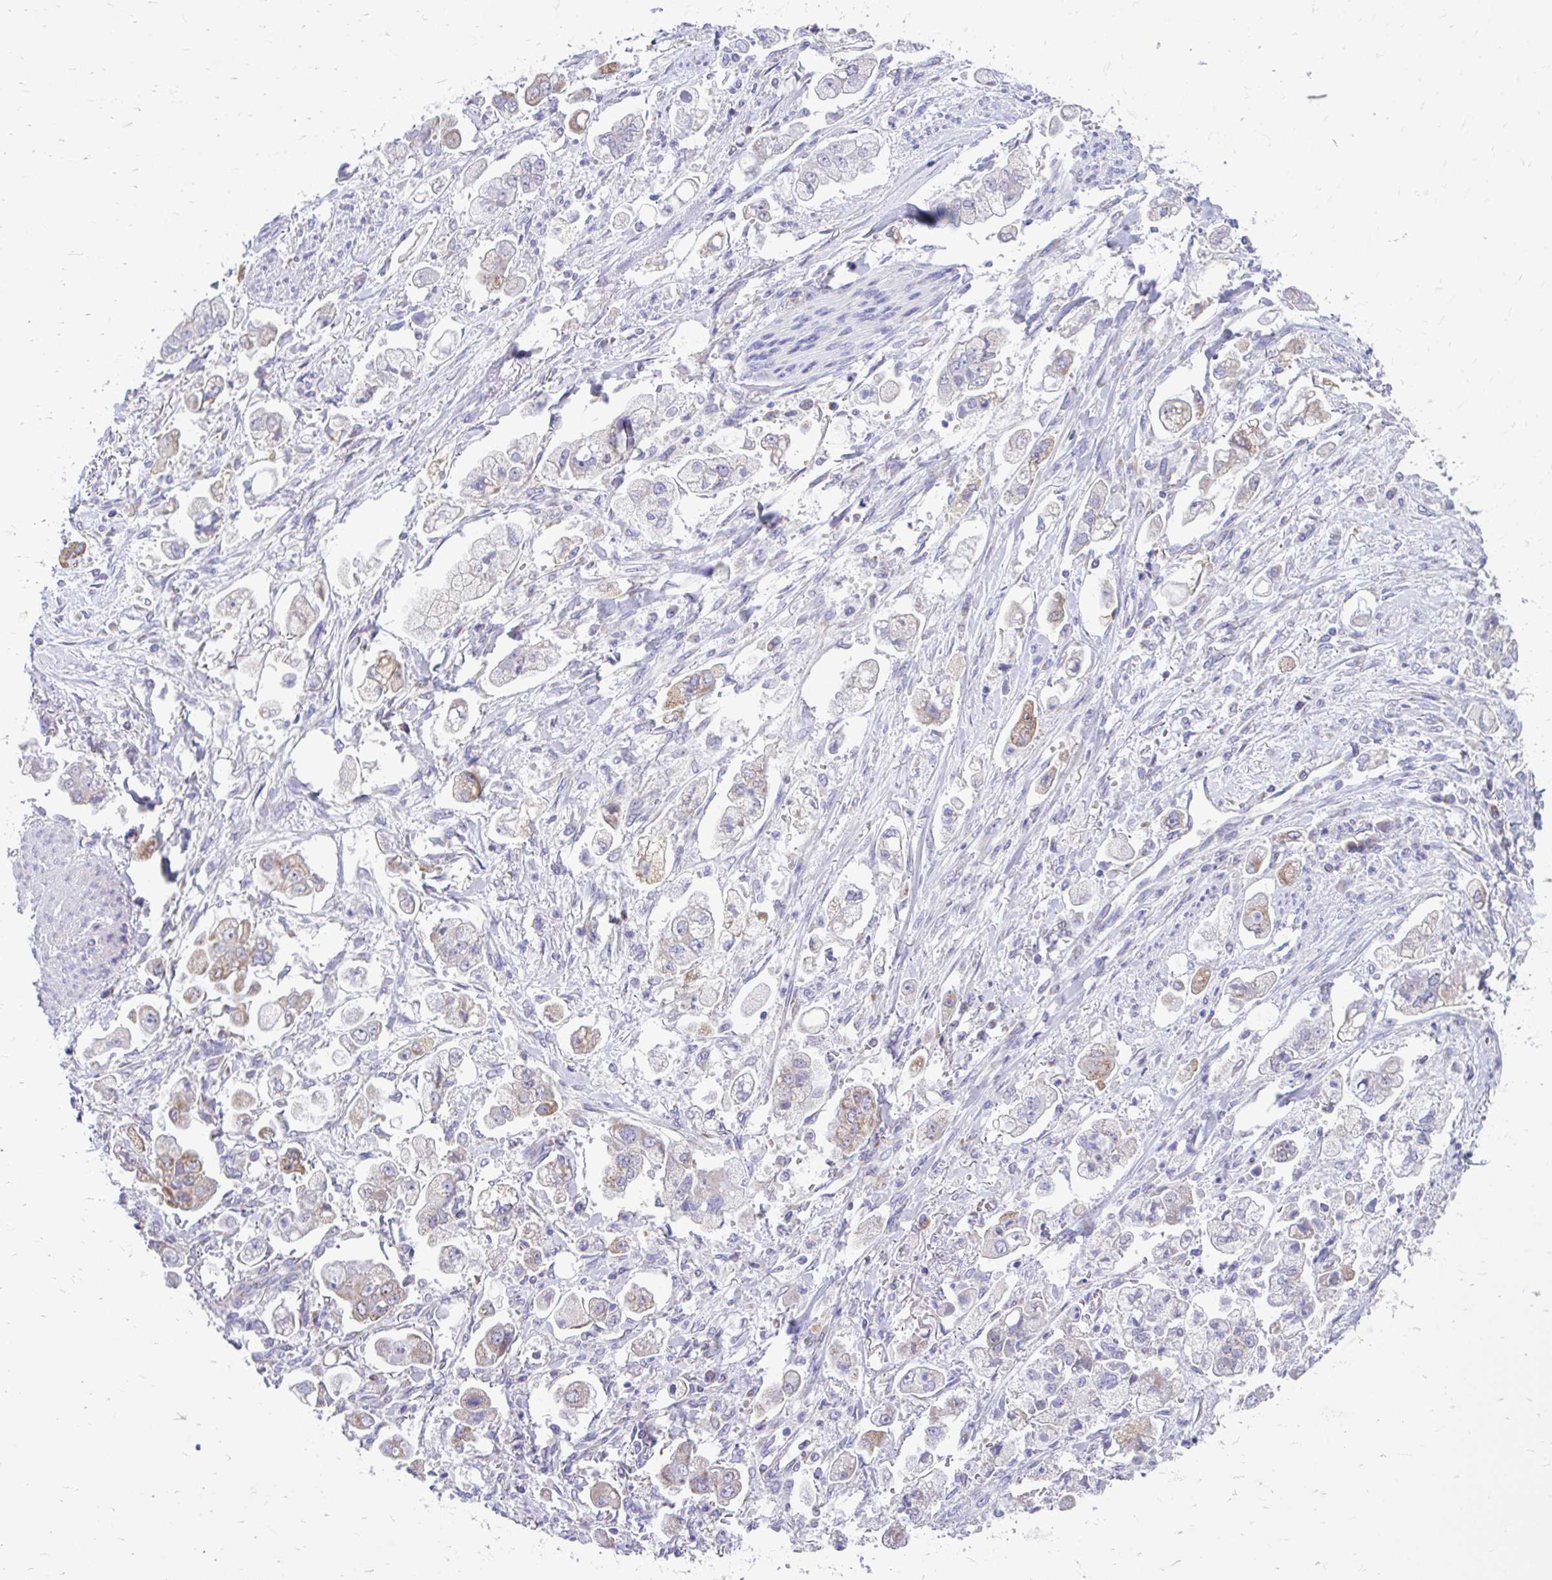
{"staining": {"intensity": "moderate", "quantity": "25%-75%", "location": "cytoplasmic/membranous"}, "tissue": "stomach cancer", "cell_type": "Tumor cells", "image_type": "cancer", "snomed": [{"axis": "morphology", "description": "Adenocarcinoma, NOS"}, {"axis": "topography", "description": "Stomach"}], "caption": "Adenocarcinoma (stomach) tissue exhibits moderate cytoplasmic/membranous staining in approximately 25%-75% of tumor cells, visualized by immunohistochemistry.", "gene": "MRPL19", "patient": {"sex": "male", "age": 62}}